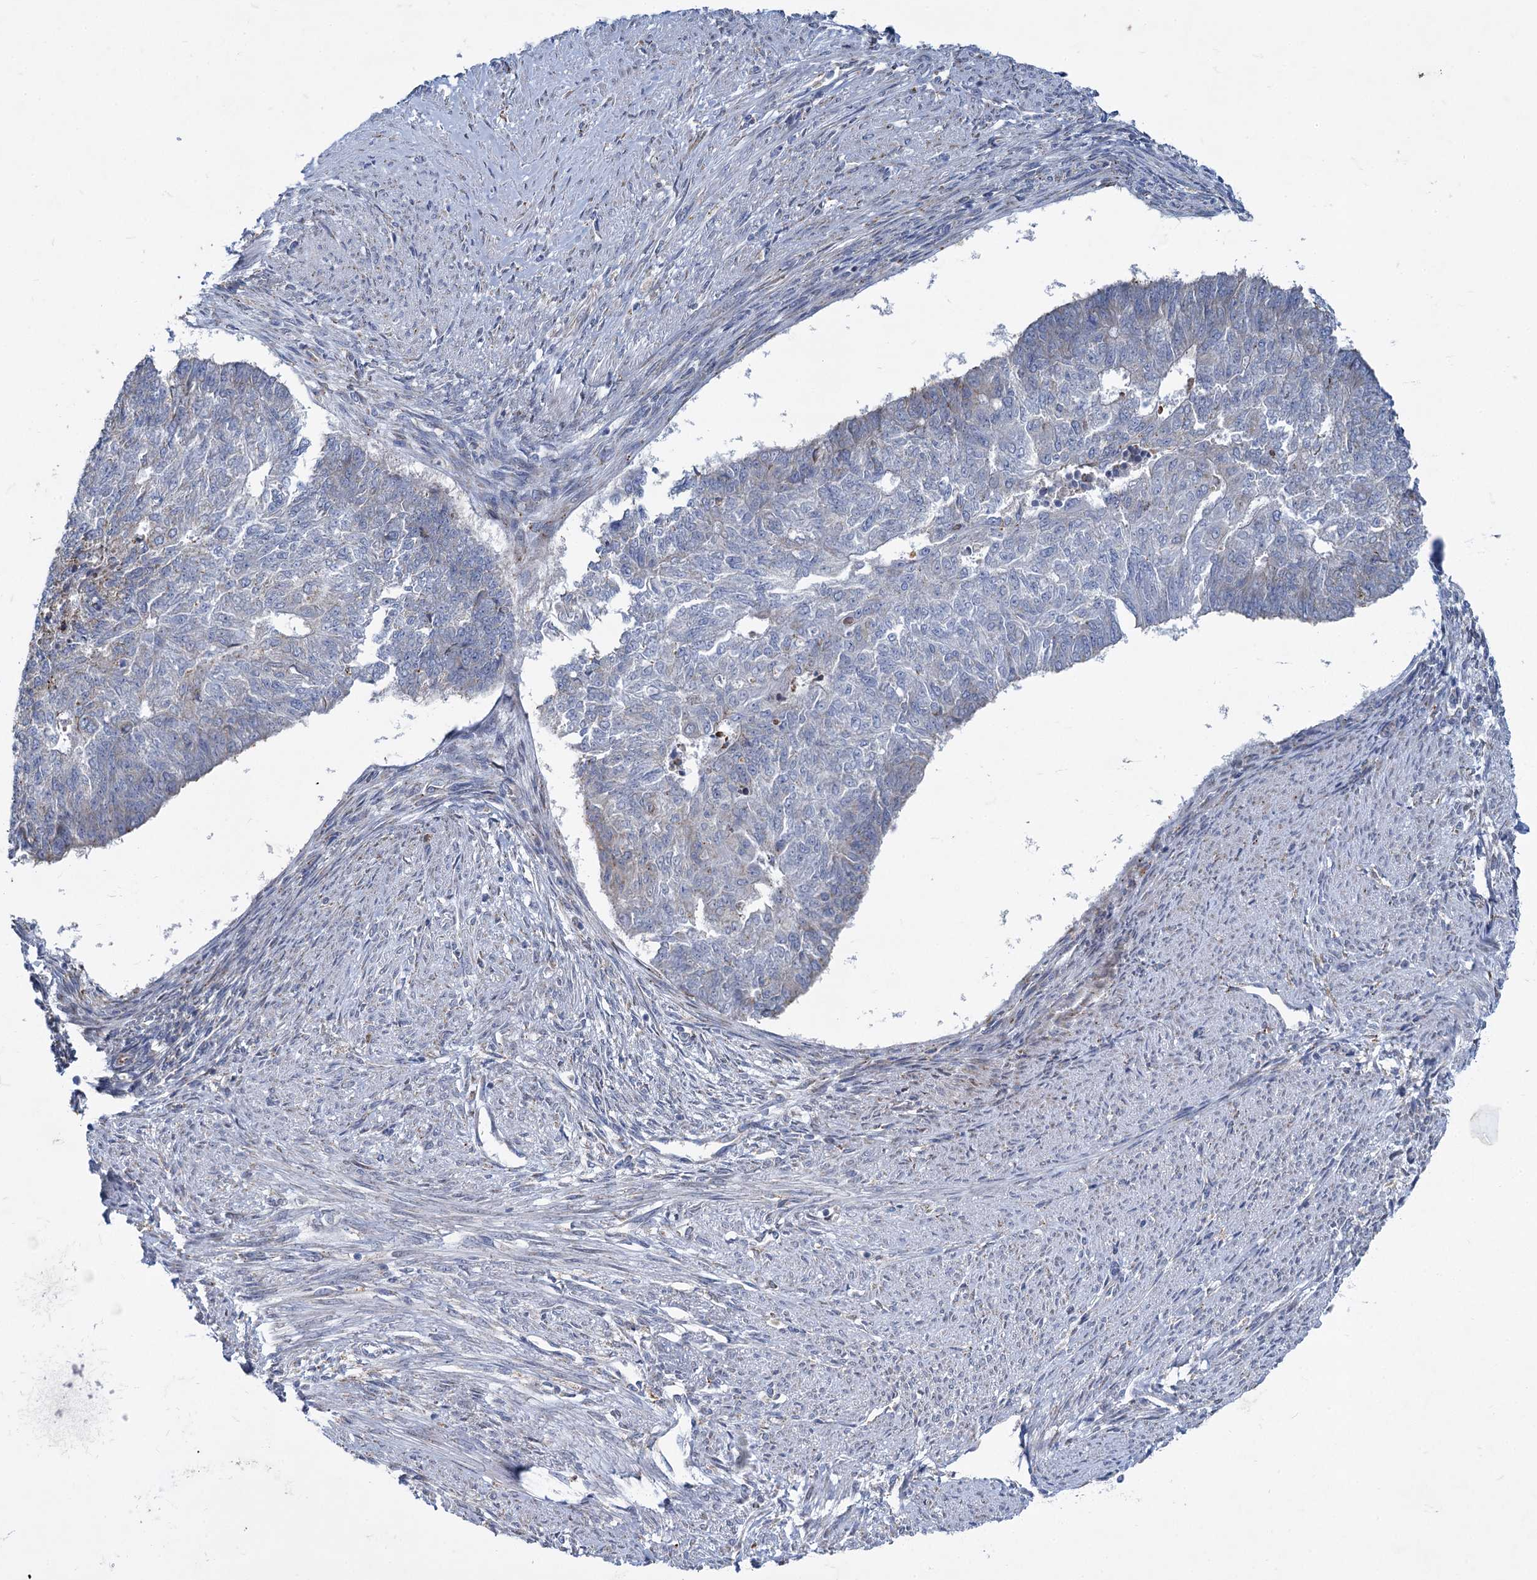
{"staining": {"intensity": "negative", "quantity": "none", "location": "none"}, "tissue": "endometrial cancer", "cell_type": "Tumor cells", "image_type": "cancer", "snomed": [{"axis": "morphology", "description": "Adenocarcinoma, NOS"}, {"axis": "topography", "description": "Endometrium"}], "caption": "Tumor cells are negative for protein expression in human adenocarcinoma (endometrial).", "gene": "PRSS35", "patient": {"sex": "female", "age": 32}}